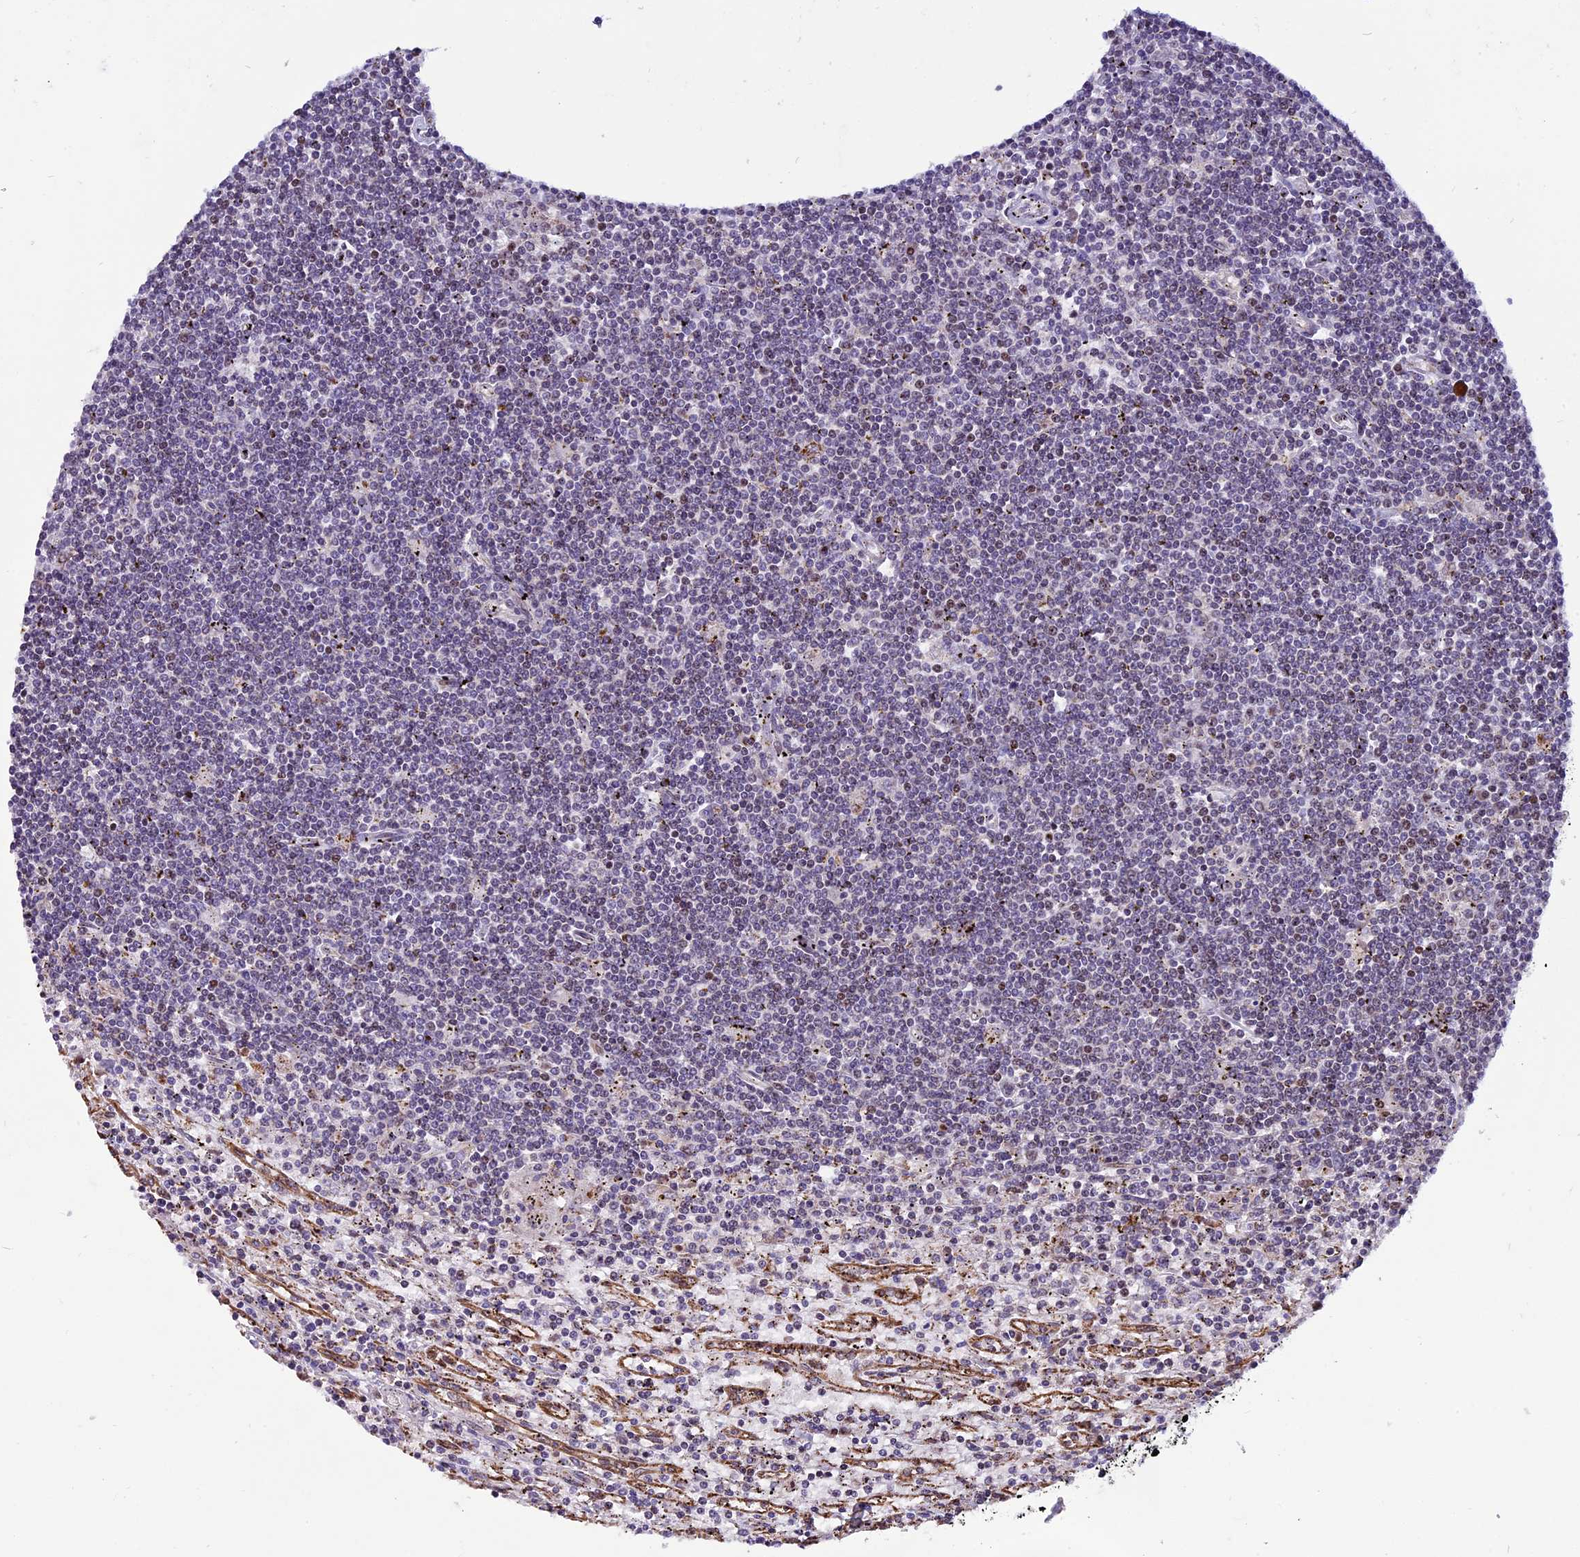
{"staining": {"intensity": "negative", "quantity": "none", "location": "none"}, "tissue": "lymphoma", "cell_type": "Tumor cells", "image_type": "cancer", "snomed": [{"axis": "morphology", "description": "Malignant lymphoma, non-Hodgkin's type, Low grade"}, {"axis": "topography", "description": "Spleen"}], "caption": "IHC histopathology image of neoplastic tissue: malignant lymphoma, non-Hodgkin's type (low-grade) stained with DAB (3,3'-diaminobenzidine) demonstrates no significant protein expression in tumor cells. Nuclei are stained in blue.", "gene": "MIEF2", "patient": {"sex": "male", "age": 76}}